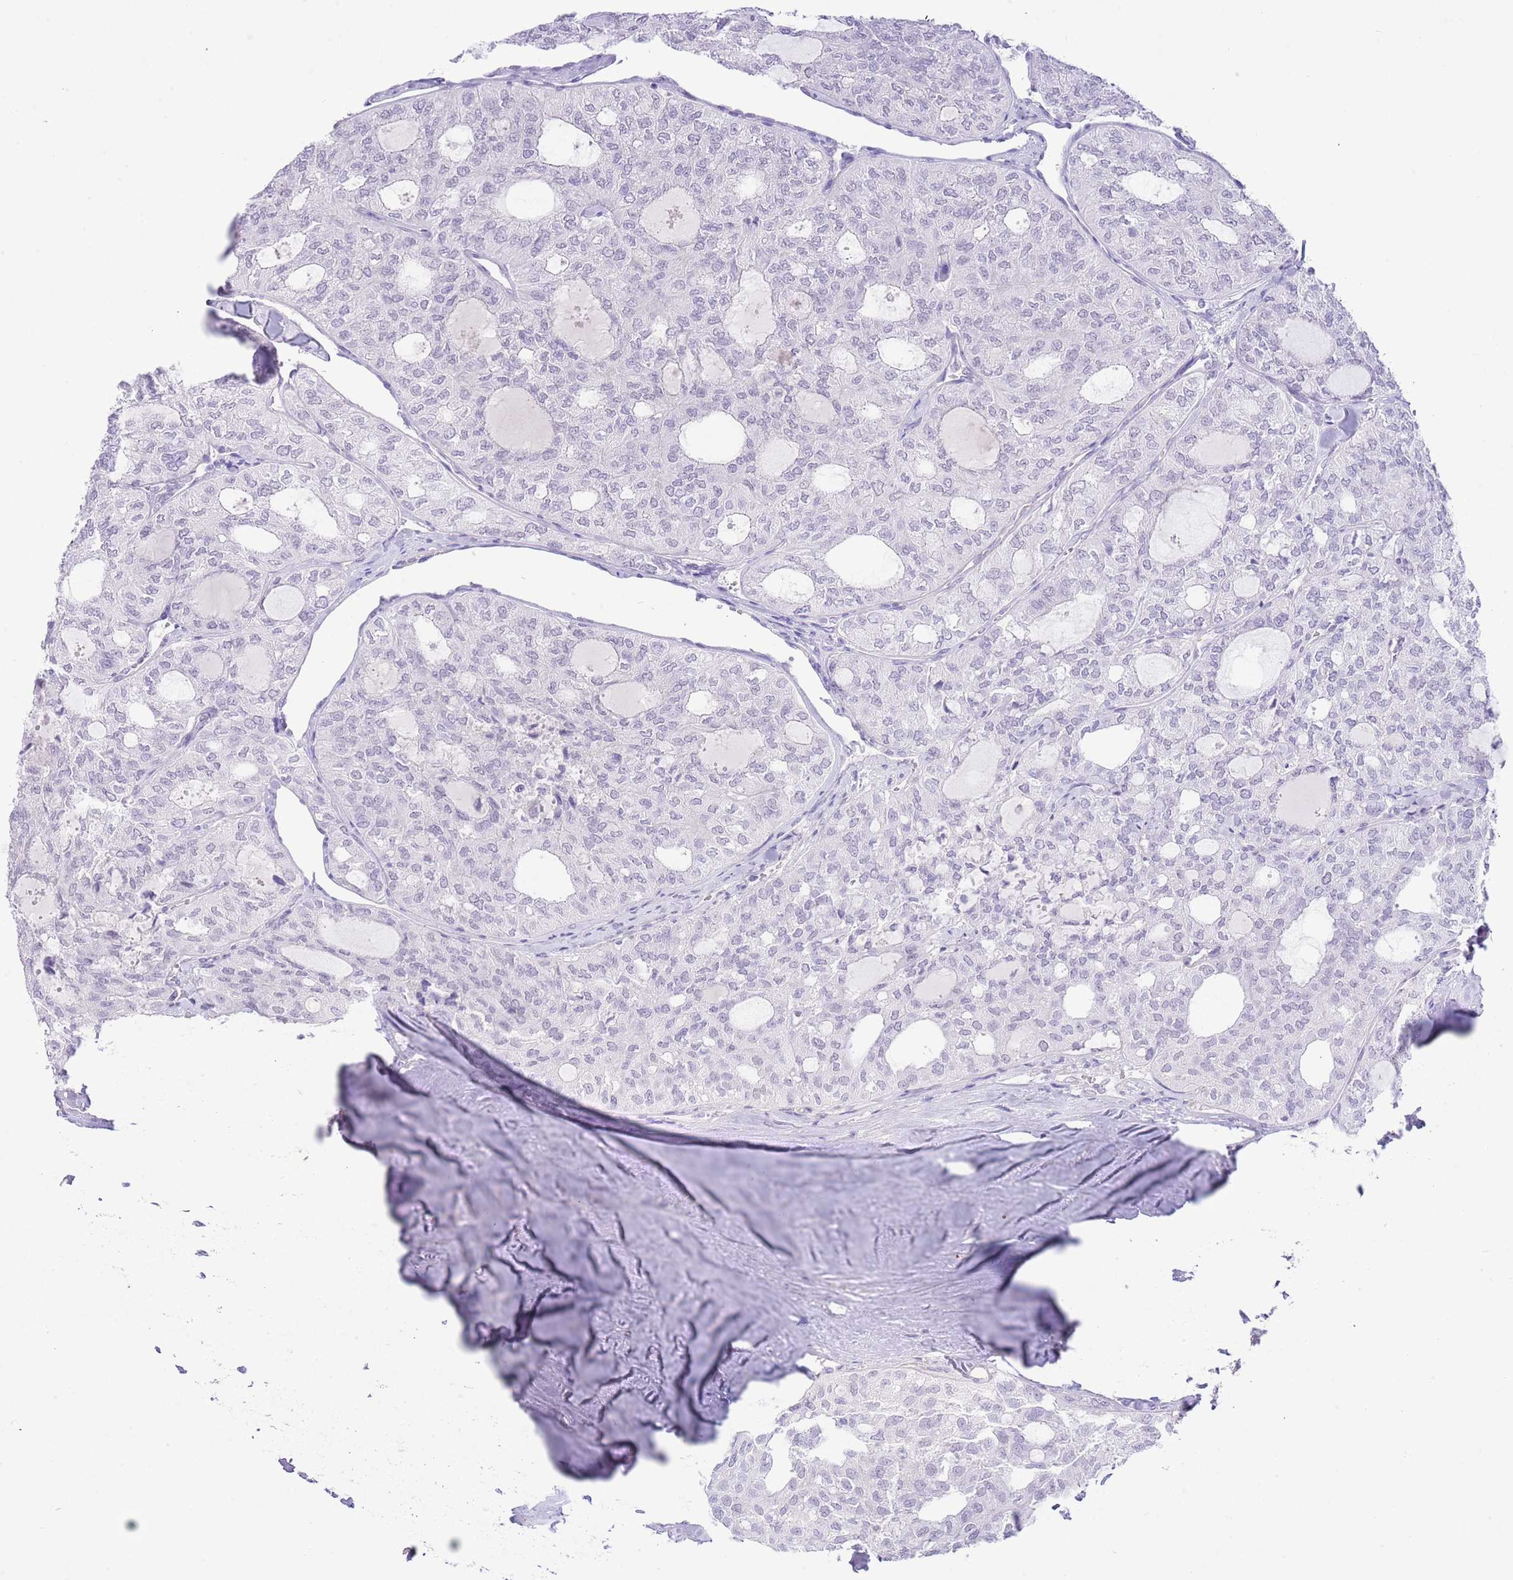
{"staining": {"intensity": "negative", "quantity": "none", "location": "none"}, "tissue": "thyroid cancer", "cell_type": "Tumor cells", "image_type": "cancer", "snomed": [{"axis": "morphology", "description": "Follicular adenoma carcinoma, NOS"}, {"axis": "topography", "description": "Thyroid gland"}], "caption": "IHC image of thyroid cancer (follicular adenoma carcinoma) stained for a protein (brown), which shows no positivity in tumor cells. (Brightfield microscopy of DAB (3,3'-diaminobenzidine) immunohistochemistry at high magnification).", "gene": "MIDN", "patient": {"sex": "male", "age": 75}}